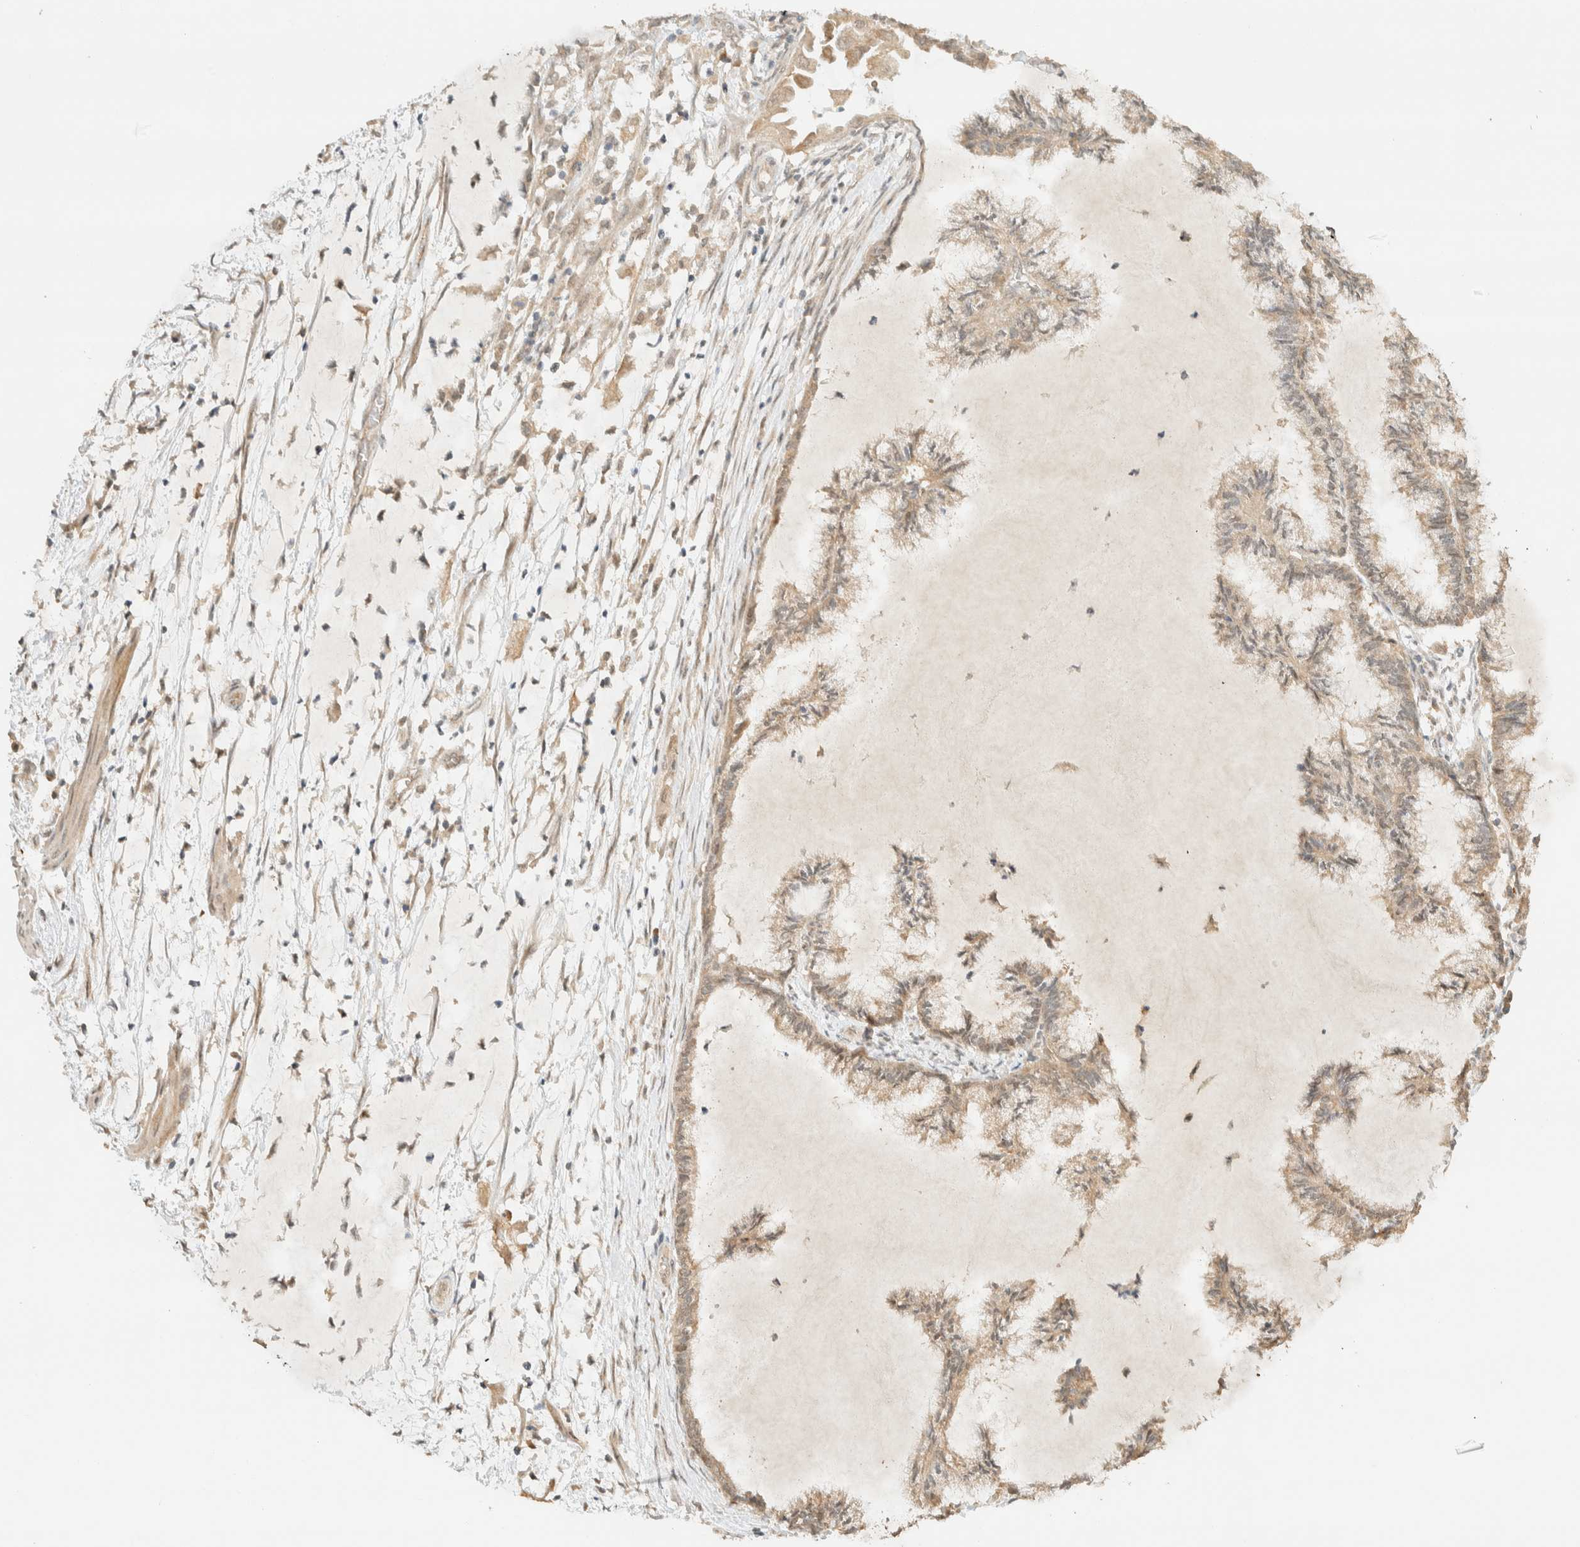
{"staining": {"intensity": "weak", "quantity": ">75%", "location": "cytoplasmic/membranous"}, "tissue": "endometrial cancer", "cell_type": "Tumor cells", "image_type": "cancer", "snomed": [{"axis": "morphology", "description": "Adenocarcinoma, NOS"}, {"axis": "topography", "description": "Endometrium"}], "caption": "Weak cytoplasmic/membranous expression is appreciated in approximately >75% of tumor cells in endometrial cancer.", "gene": "ZBTB34", "patient": {"sex": "female", "age": 86}}